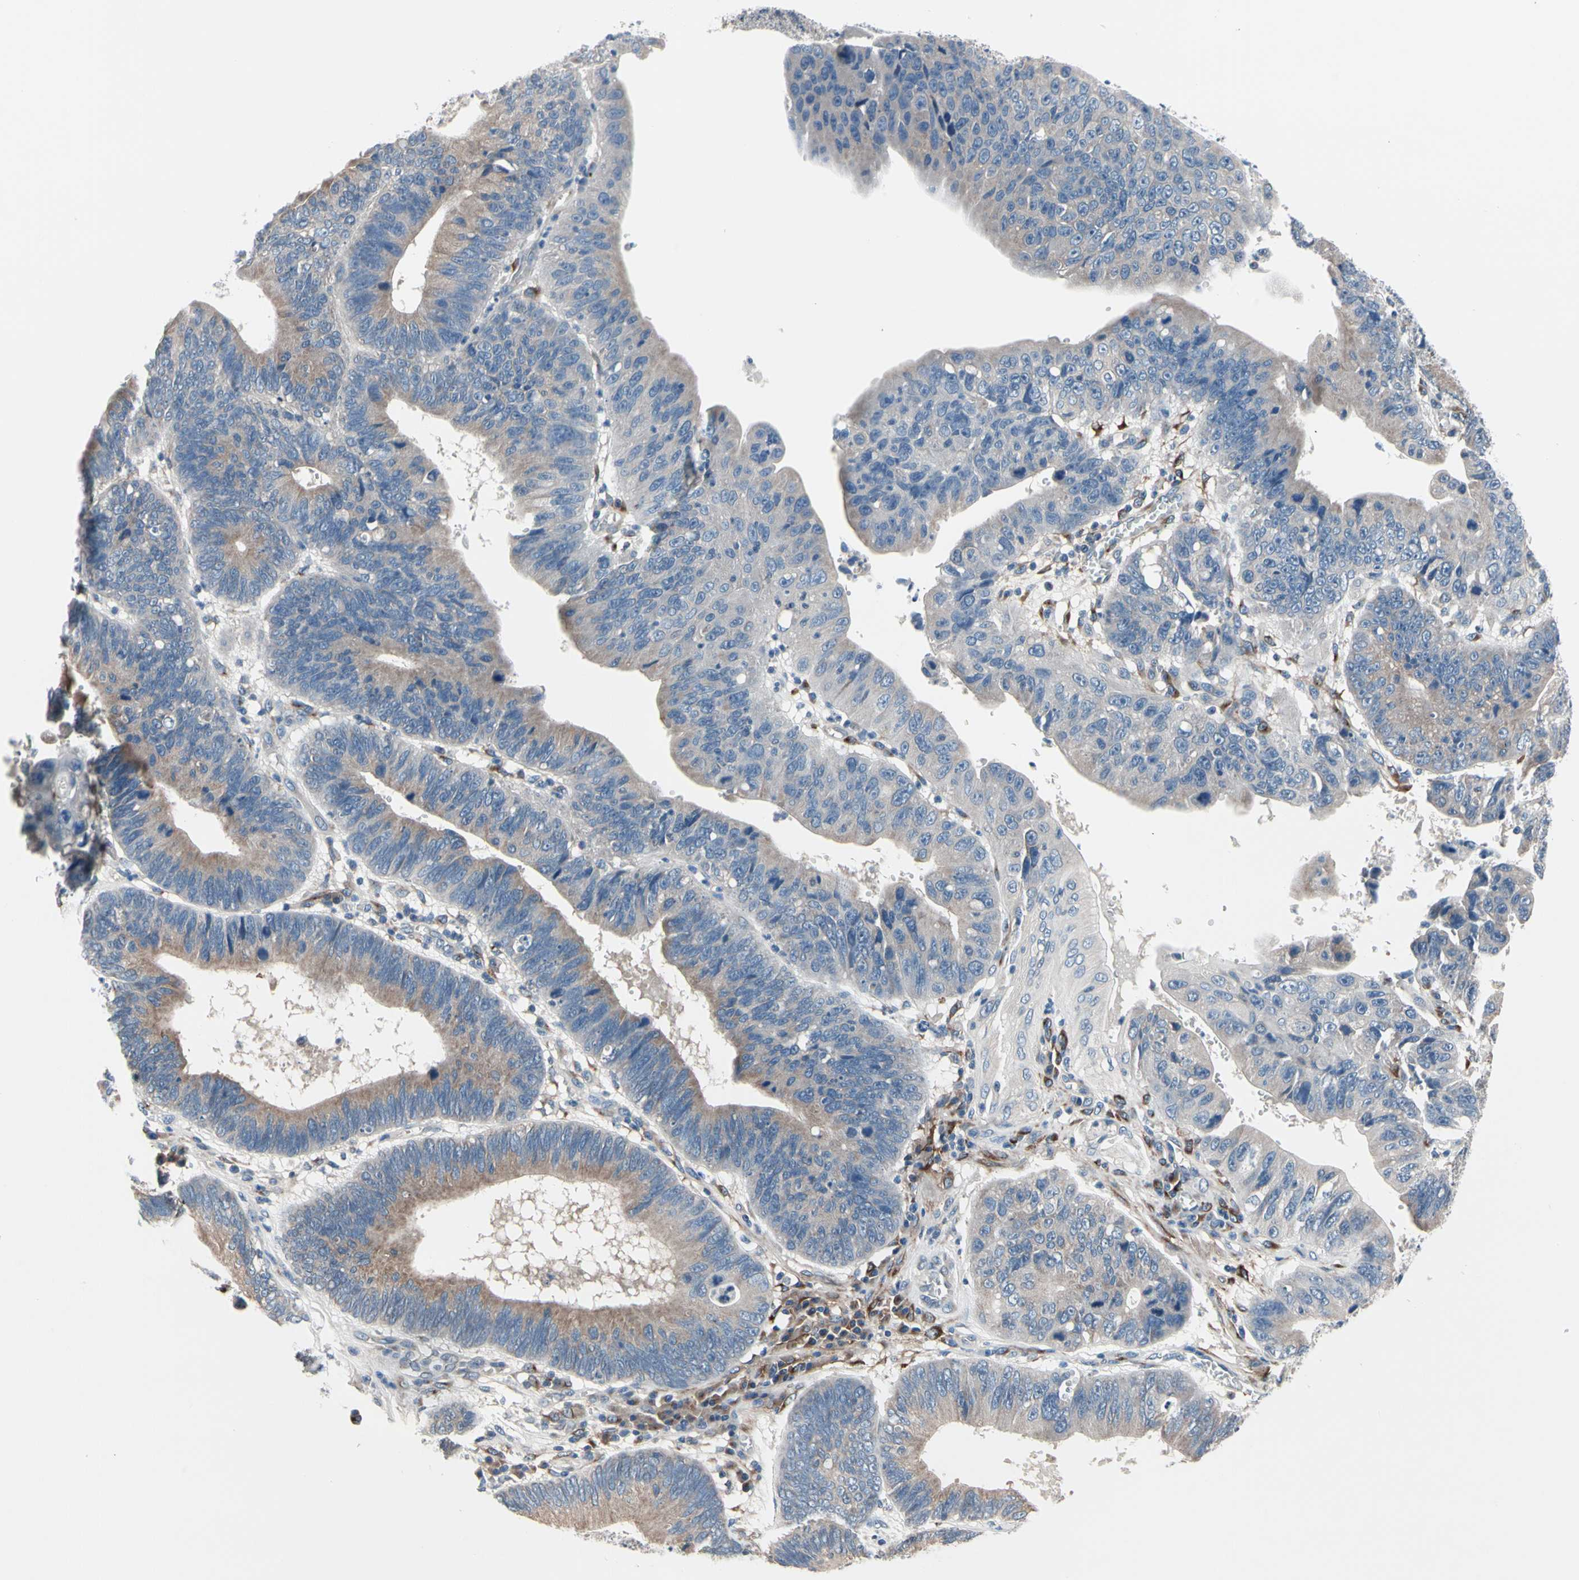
{"staining": {"intensity": "moderate", "quantity": ">75%", "location": "cytoplasmic/membranous"}, "tissue": "stomach cancer", "cell_type": "Tumor cells", "image_type": "cancer", "snomed": [{"axis": "morphology", "description": "Adenocarcinoma, NOS"}, {"axis": "topography", "description": "Stomach"}], "caption": "An image showing moderate cytoplasmic/membranous staining in approximately >75% of tumor cells in adenocarcinoma (stomach), as visualized by brown immunohistochemical staining.", "gene": "PRKAR2B", "patient": {"sex": "male", "age": 59}}